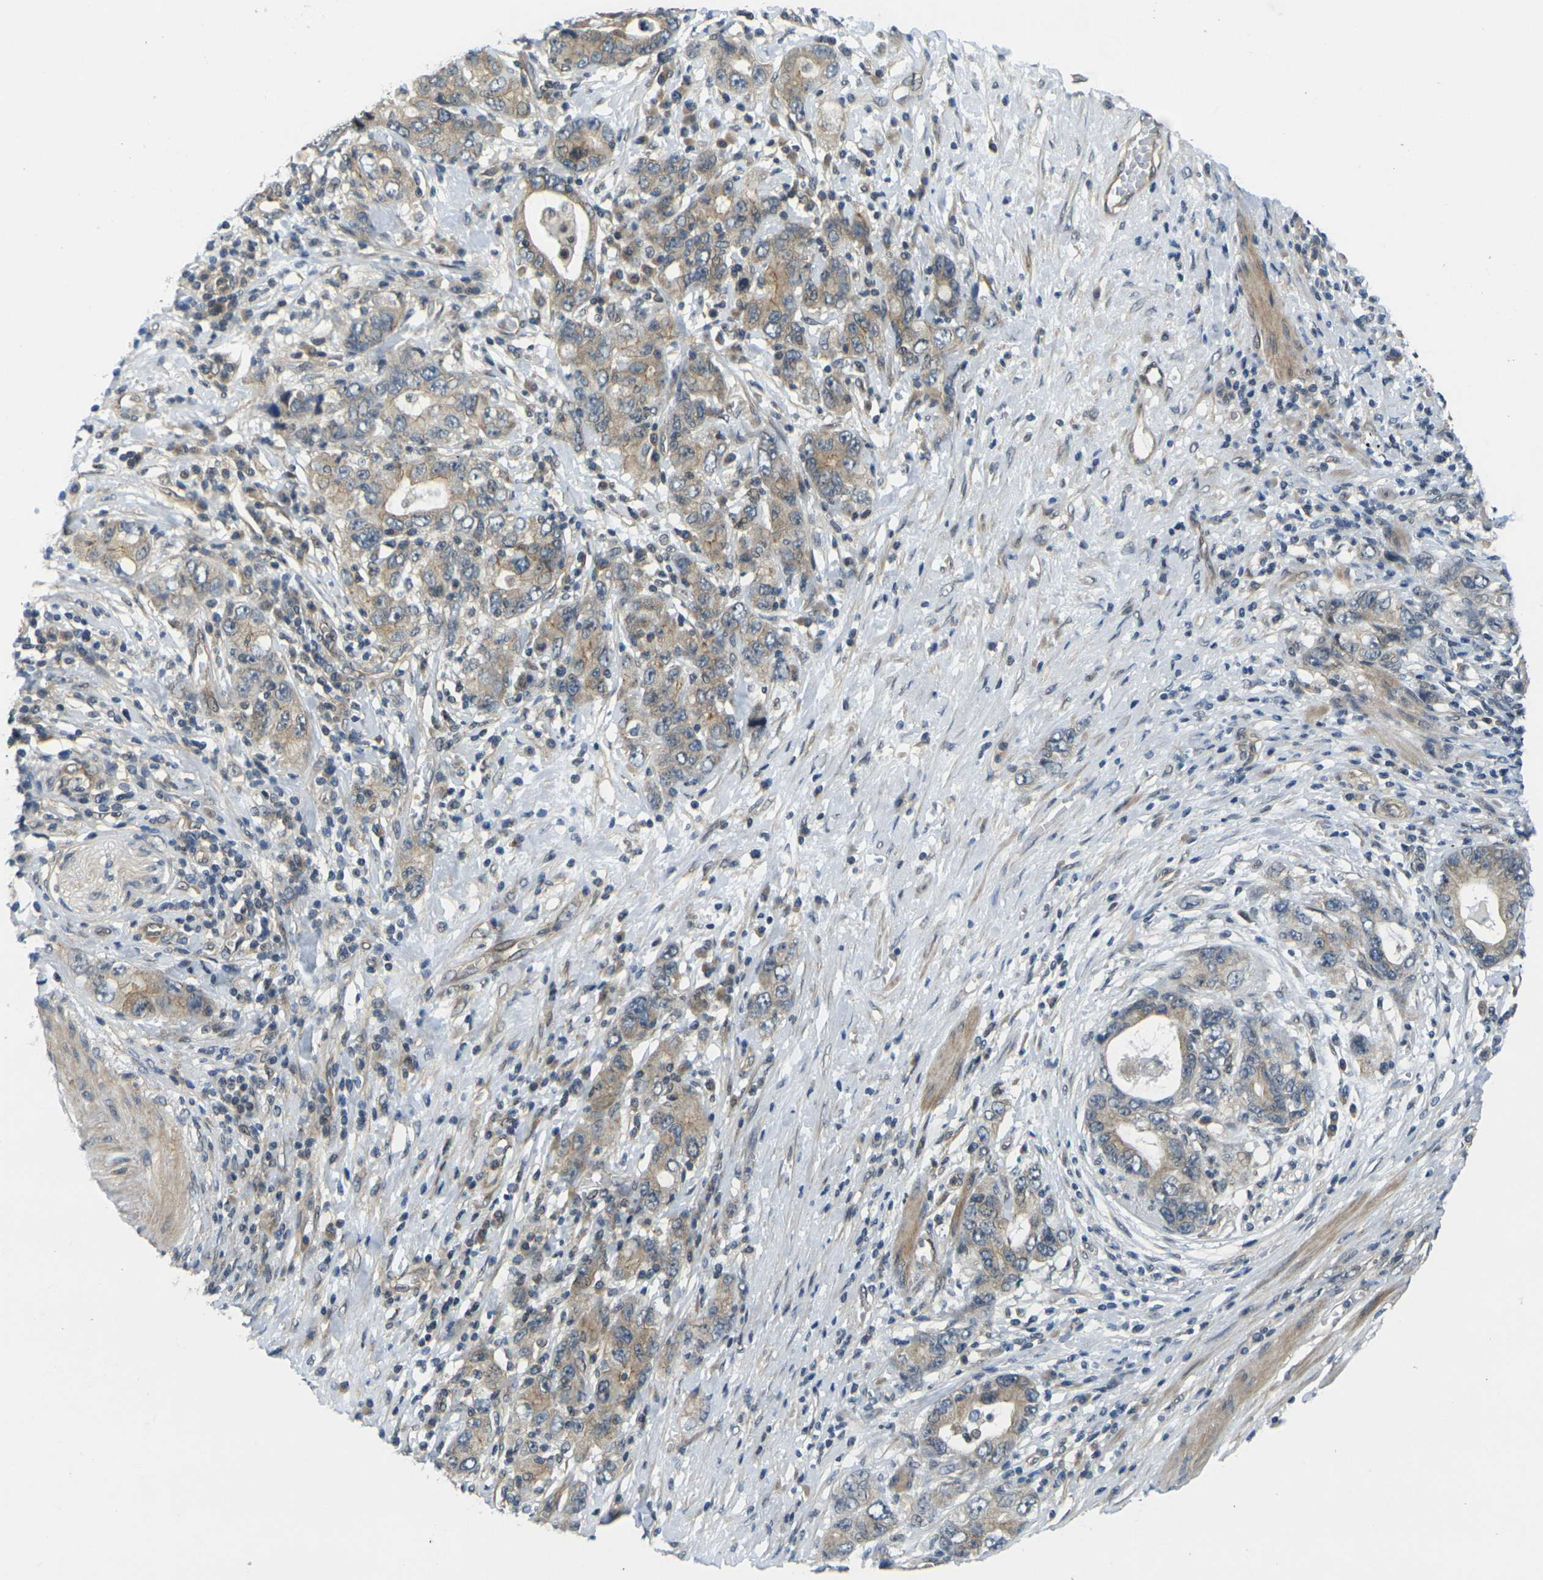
{"staining": {"intensity": "weak", "quantity": ">75%", "location": "cytoplasmic/membranous"}, "tissue": "stomach cancer", "cell_type": "Tumor cells", "image_type": "cancer", "snomed": [{"axis": "morphology", "description": "Adenocarcinoma, NOS"}, {"axis": "topography", "description": "Stomach, lower"}], "caption": "Human adenocarcinoma (stomach) stained with a brown dye shows weak cytoplasmic/membranous positive staining in approximately >75% of tumor cells.", "gene": "KCTD10", "patient": {"sex": "female", "age": 93}}